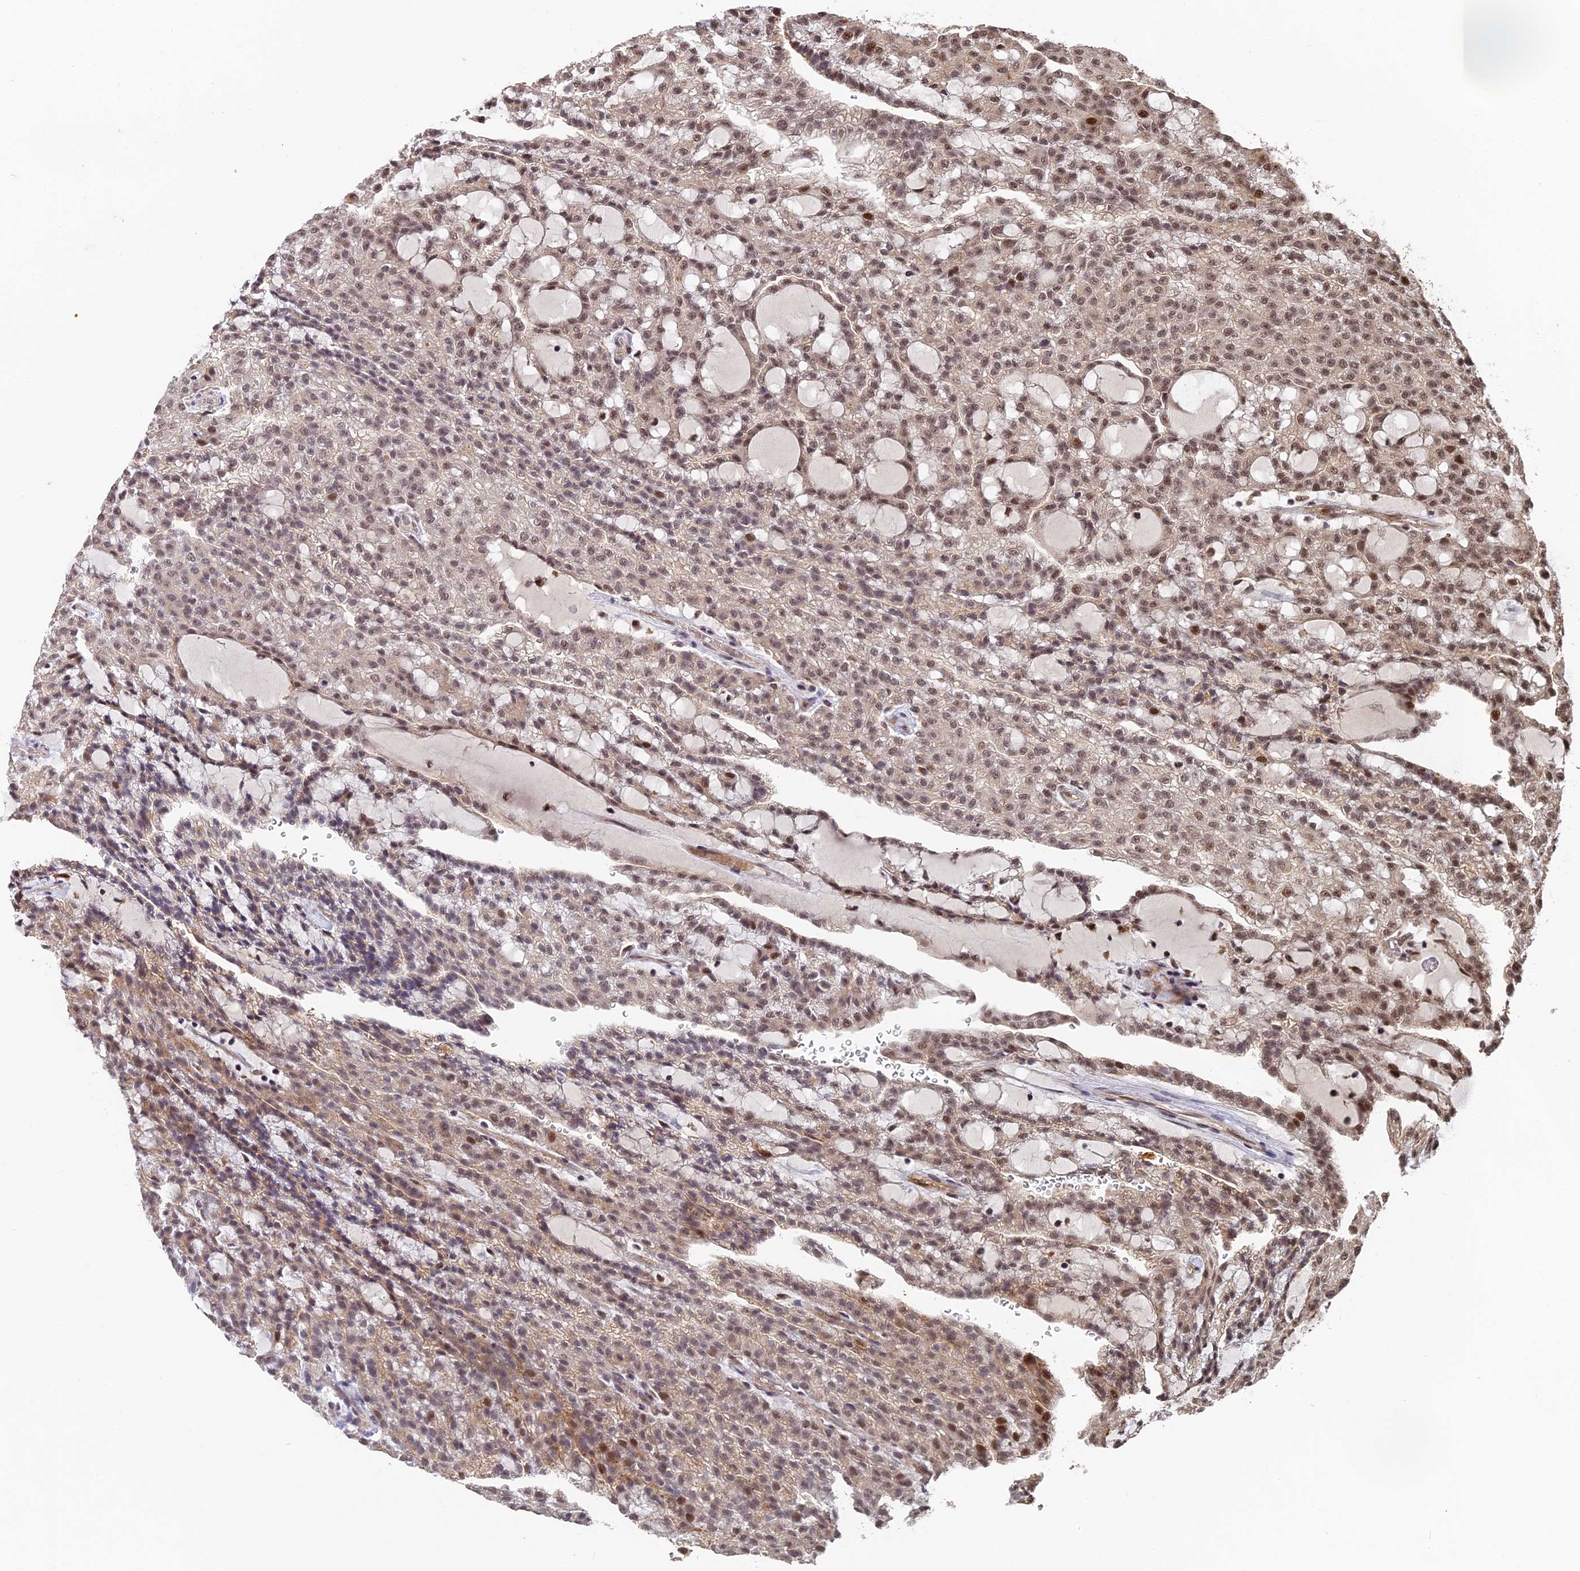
{"staining": {"intensity": "moderate", "quantity": "25%-75%", "location": "nuclear"}, "tissue": "renal cancer", "cell_type": "Tumor cells", "image_type": "cancer", "snomed": [{"axis": "morphology", "description": "Adenocarcinoma, NOS"}, {"axis": "topography", "description": "Kidney"}], "caption": "Brown immunohistochemical staining in adenocarcinoma (renal) demonstrates moderate nuclear expression in about 25%-75% of tumor cells.", "gene": "OSBPL1A", "patient": {"sex": "male", "age": 63}}